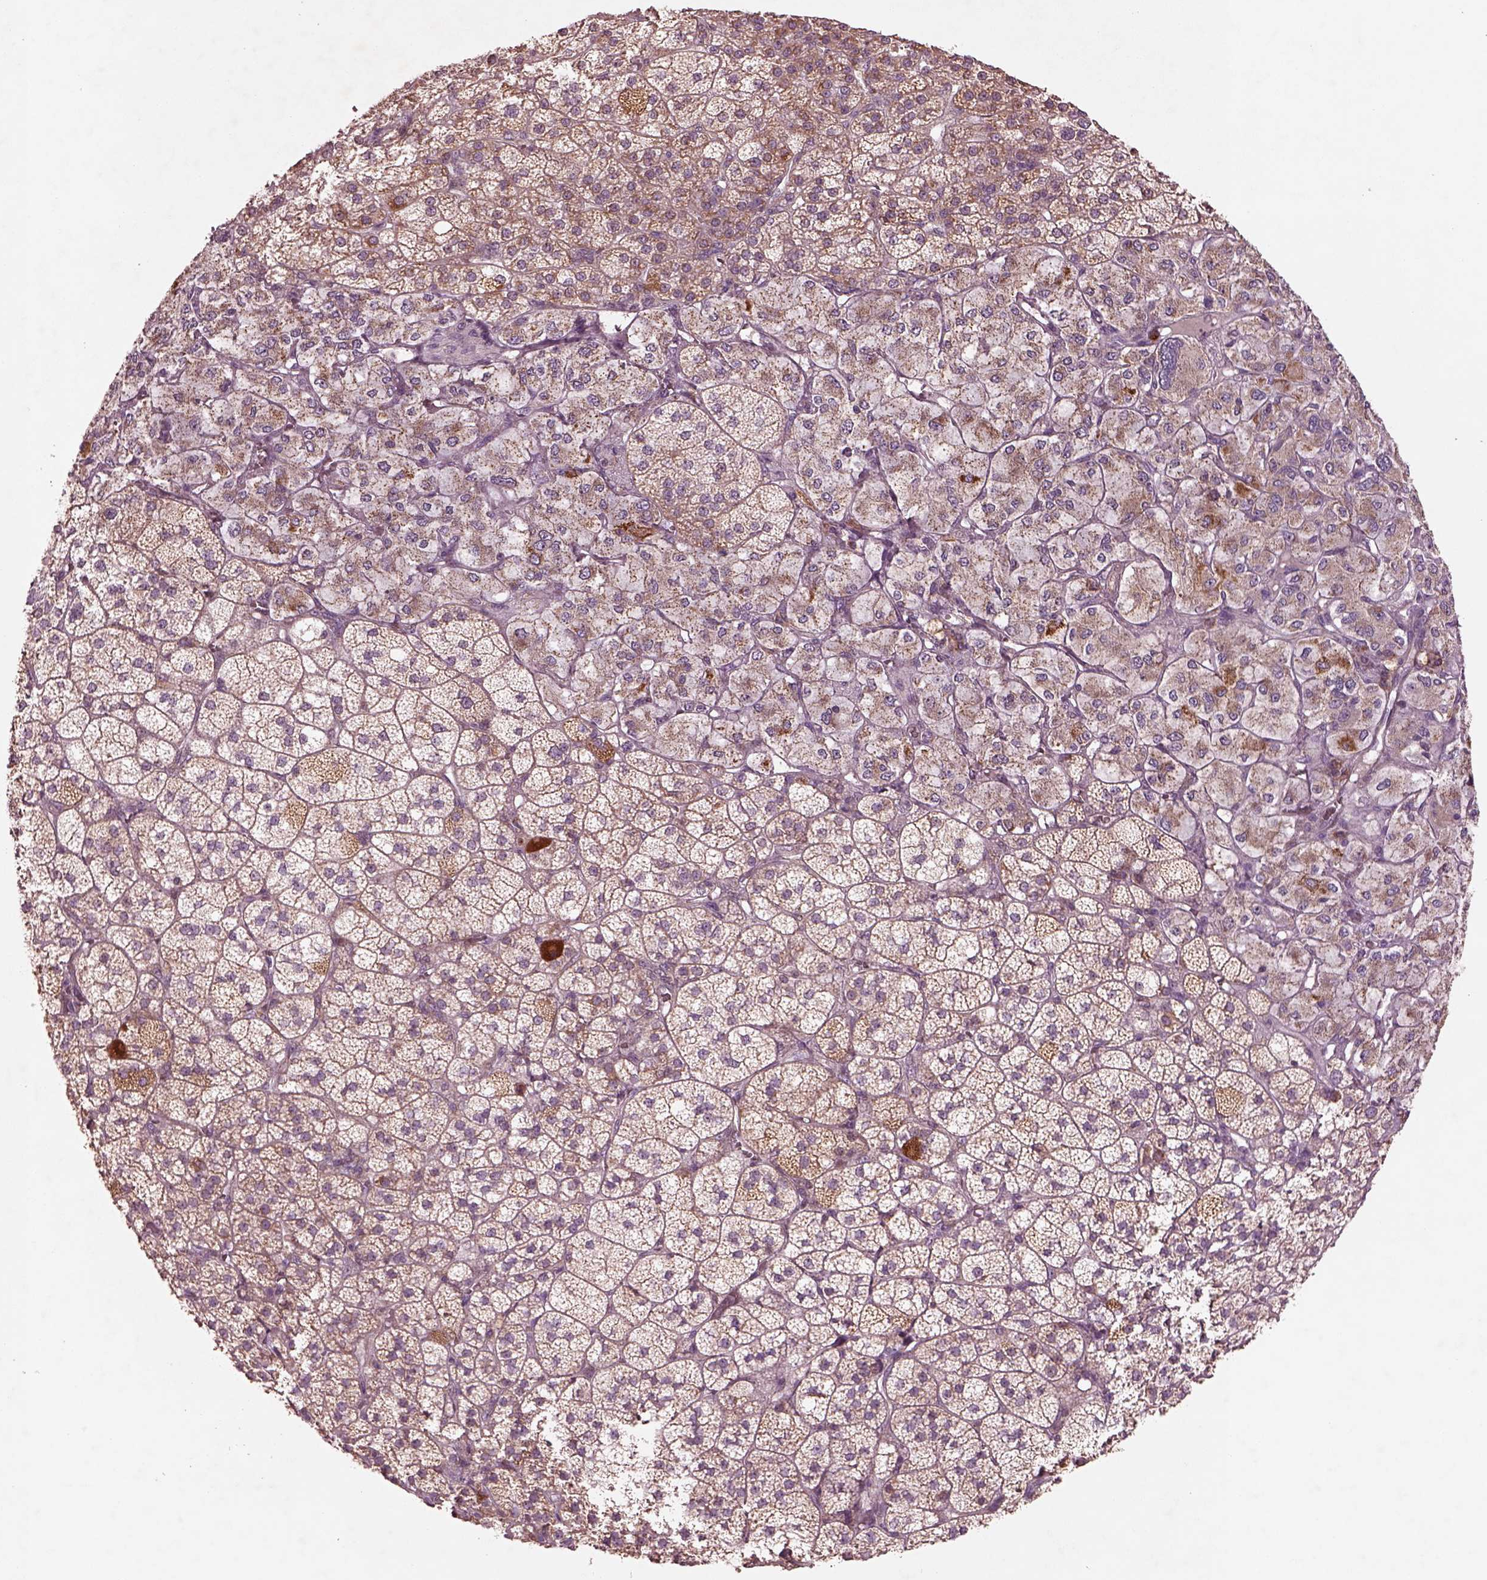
{"staining": {"intensity": "moderate", "quantity": ">75%", "location": "cytoplasmic/membranous"}, "tissue": "adrenal gland", "cell_type": "Glandular cells", "image_type": "normal", "snomed": [{"axis": "morphology", "description": "Normal tissue, NOS"}, {"axis": "topography", "description": "Adrenal gland"}], "caption": "Protein expression analysis of normal adrenal gland exhibits moderate cytoplasmic/membranous expression in about >75% of glandular cells.", "gene": "SLC25A31", "patient": {"sex": "female", "age": 60}}